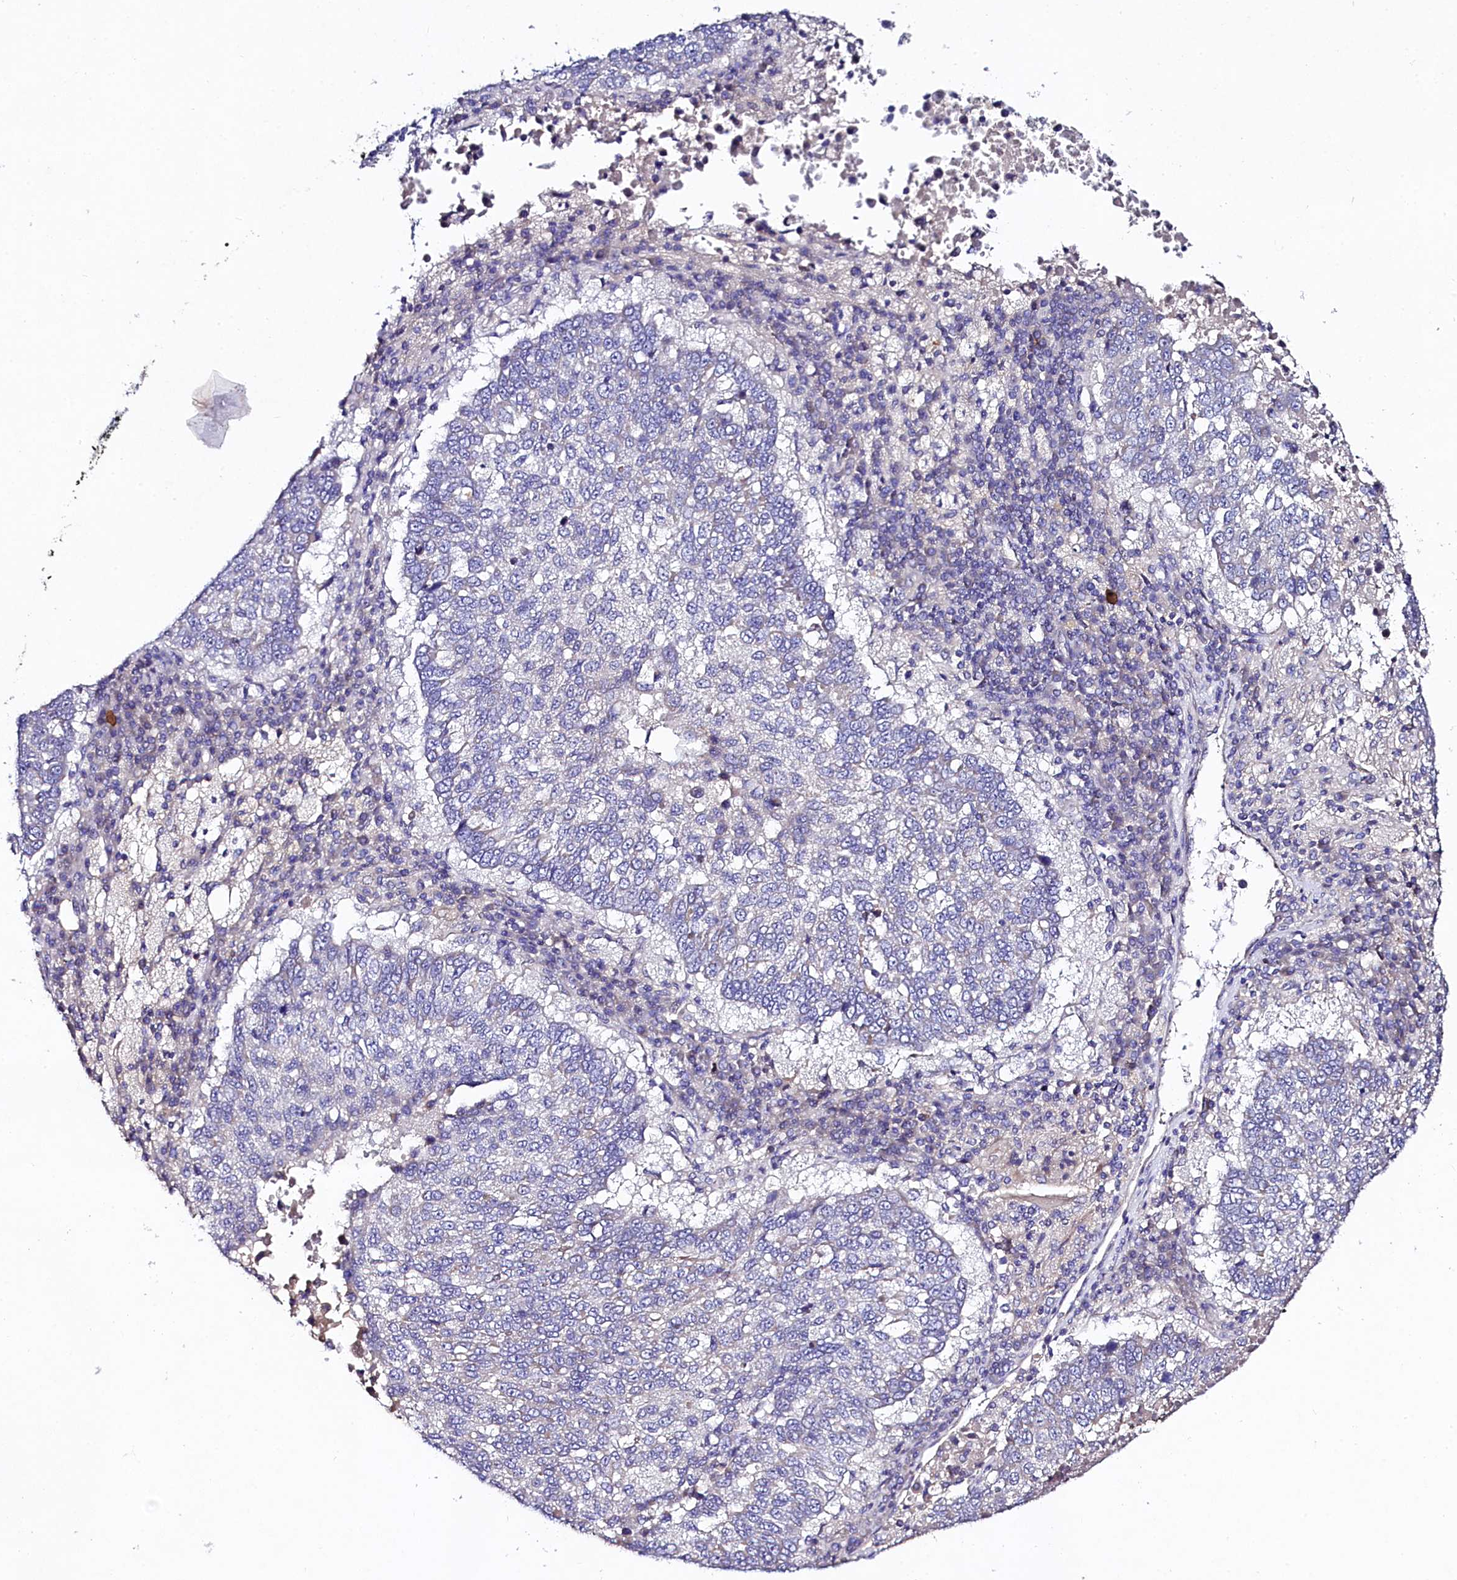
{"staining": {"intensity": "negative", "quantity": "none", "location": "none"}, "tissue": "lung cancer", "cell_type": "Tumor cells", "image_type": "cancer", "snomed": [{"axis": "morphology", "description": "Squamous cell carcinoma, NOS"}, {"axis": "topography", "description": "Lung"}], "caption": "Human lung cancer (squamous cell carcinoma) stained for a protein using immunohistochemistry displays no expression in tumor cells.", "gene": "FXYD6", "patient": {"sex": "male", "age": 73}}